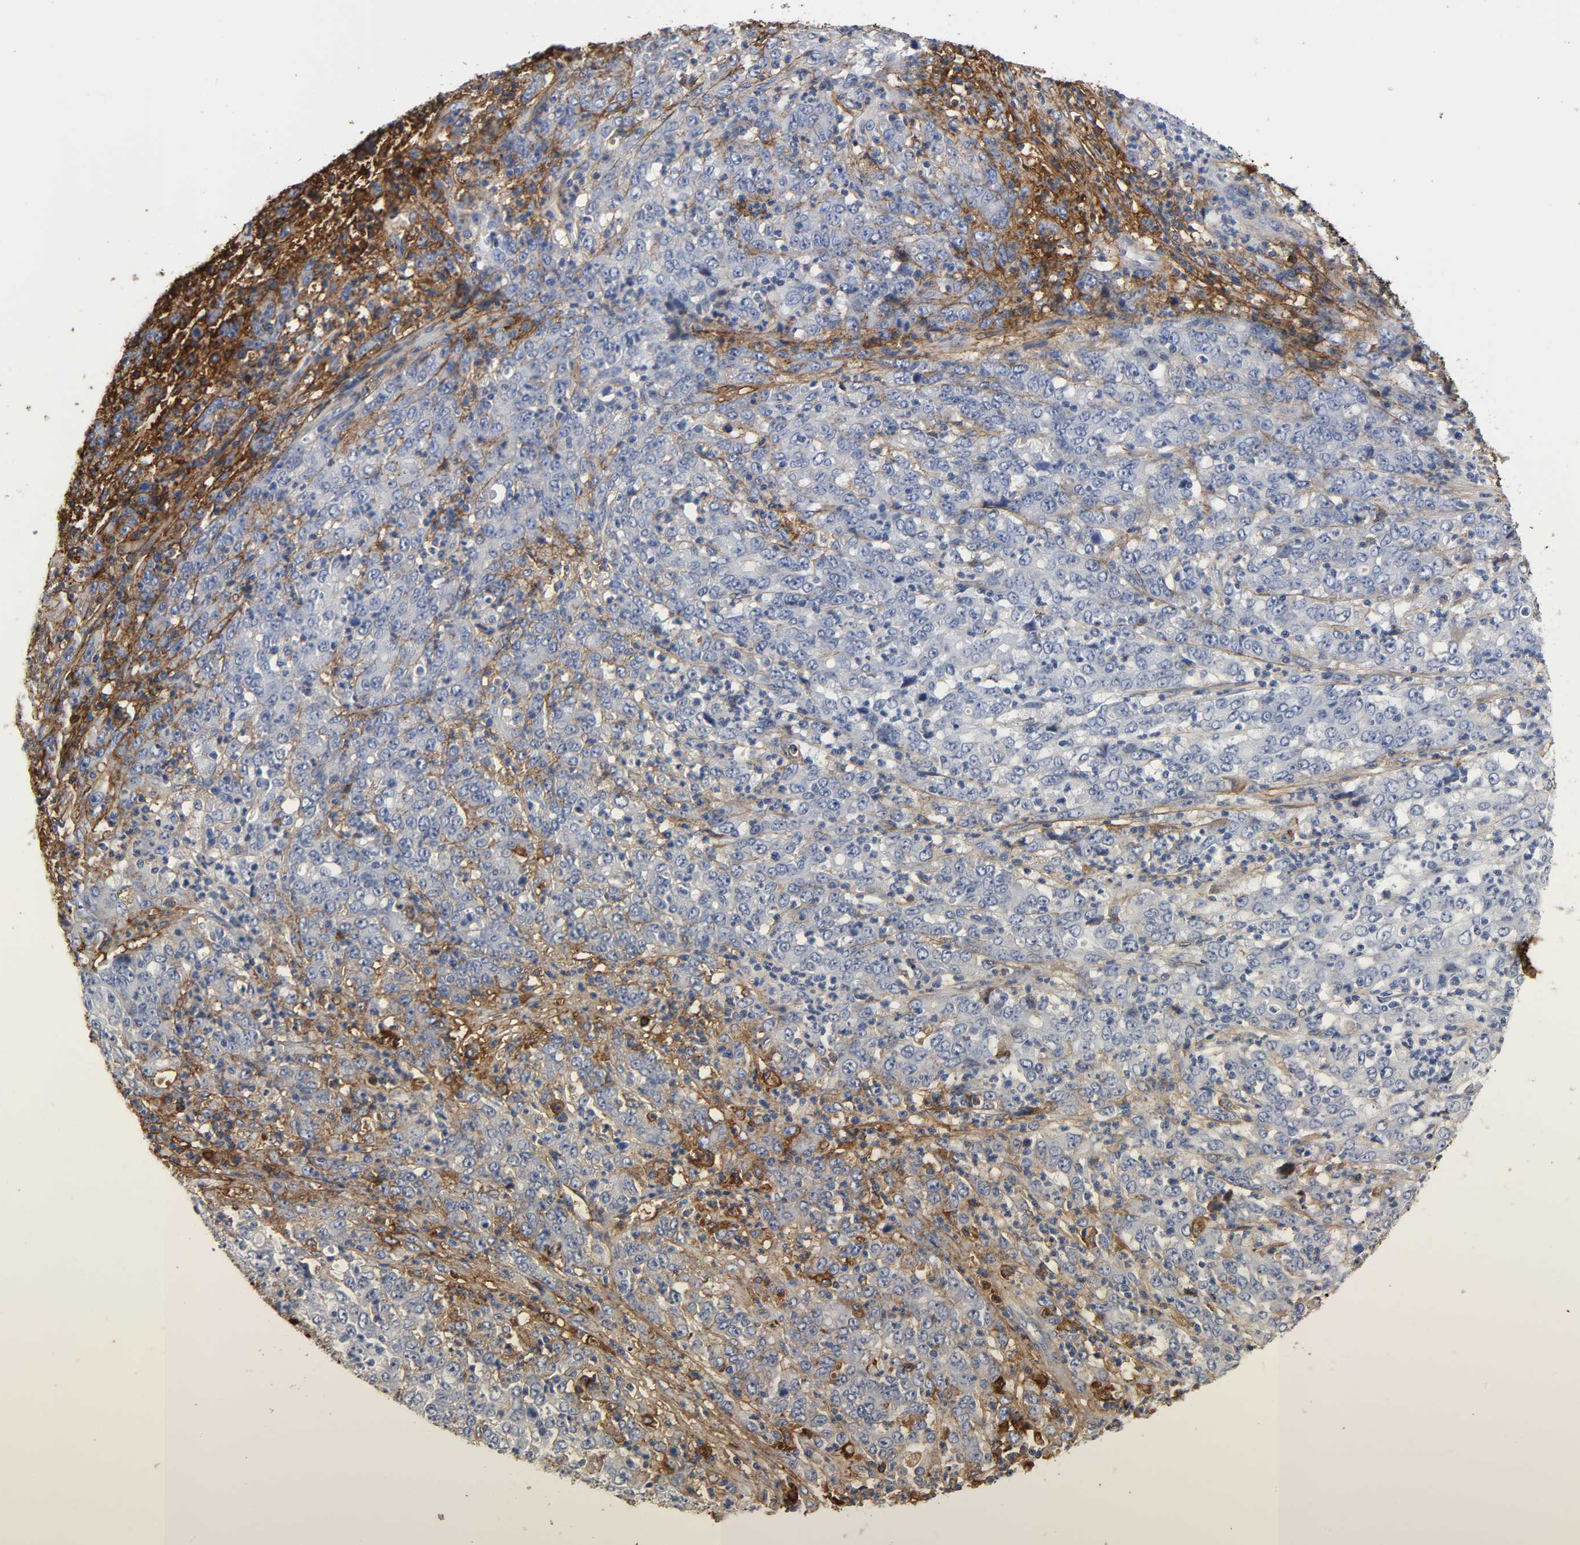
{"staining": {"intensity": "negative", "quantity": "none", "location": "none"}, "tissue": "stomach cancer", "cell_type": "Tumor cells", "image_type": "cancer", "snomed": [{"axis": "morphology", "description": "Adenocarcinoma, NOS"}, {"axis": "topography", "description": "Stomach, lower"}], "caption": "The micrograph exhibits no significant staining in tumor cells of stomach cancer (adenocarcinoma). The staining was performed using DAB (3,3'-diaminobenzidine) to visualize the protein expression in brown, while the nuclei were stained in blue with hematoxylin (Magnification: 20x).", "gene": "FBLN1", "patient": {"sex": "female", "age": 71}}